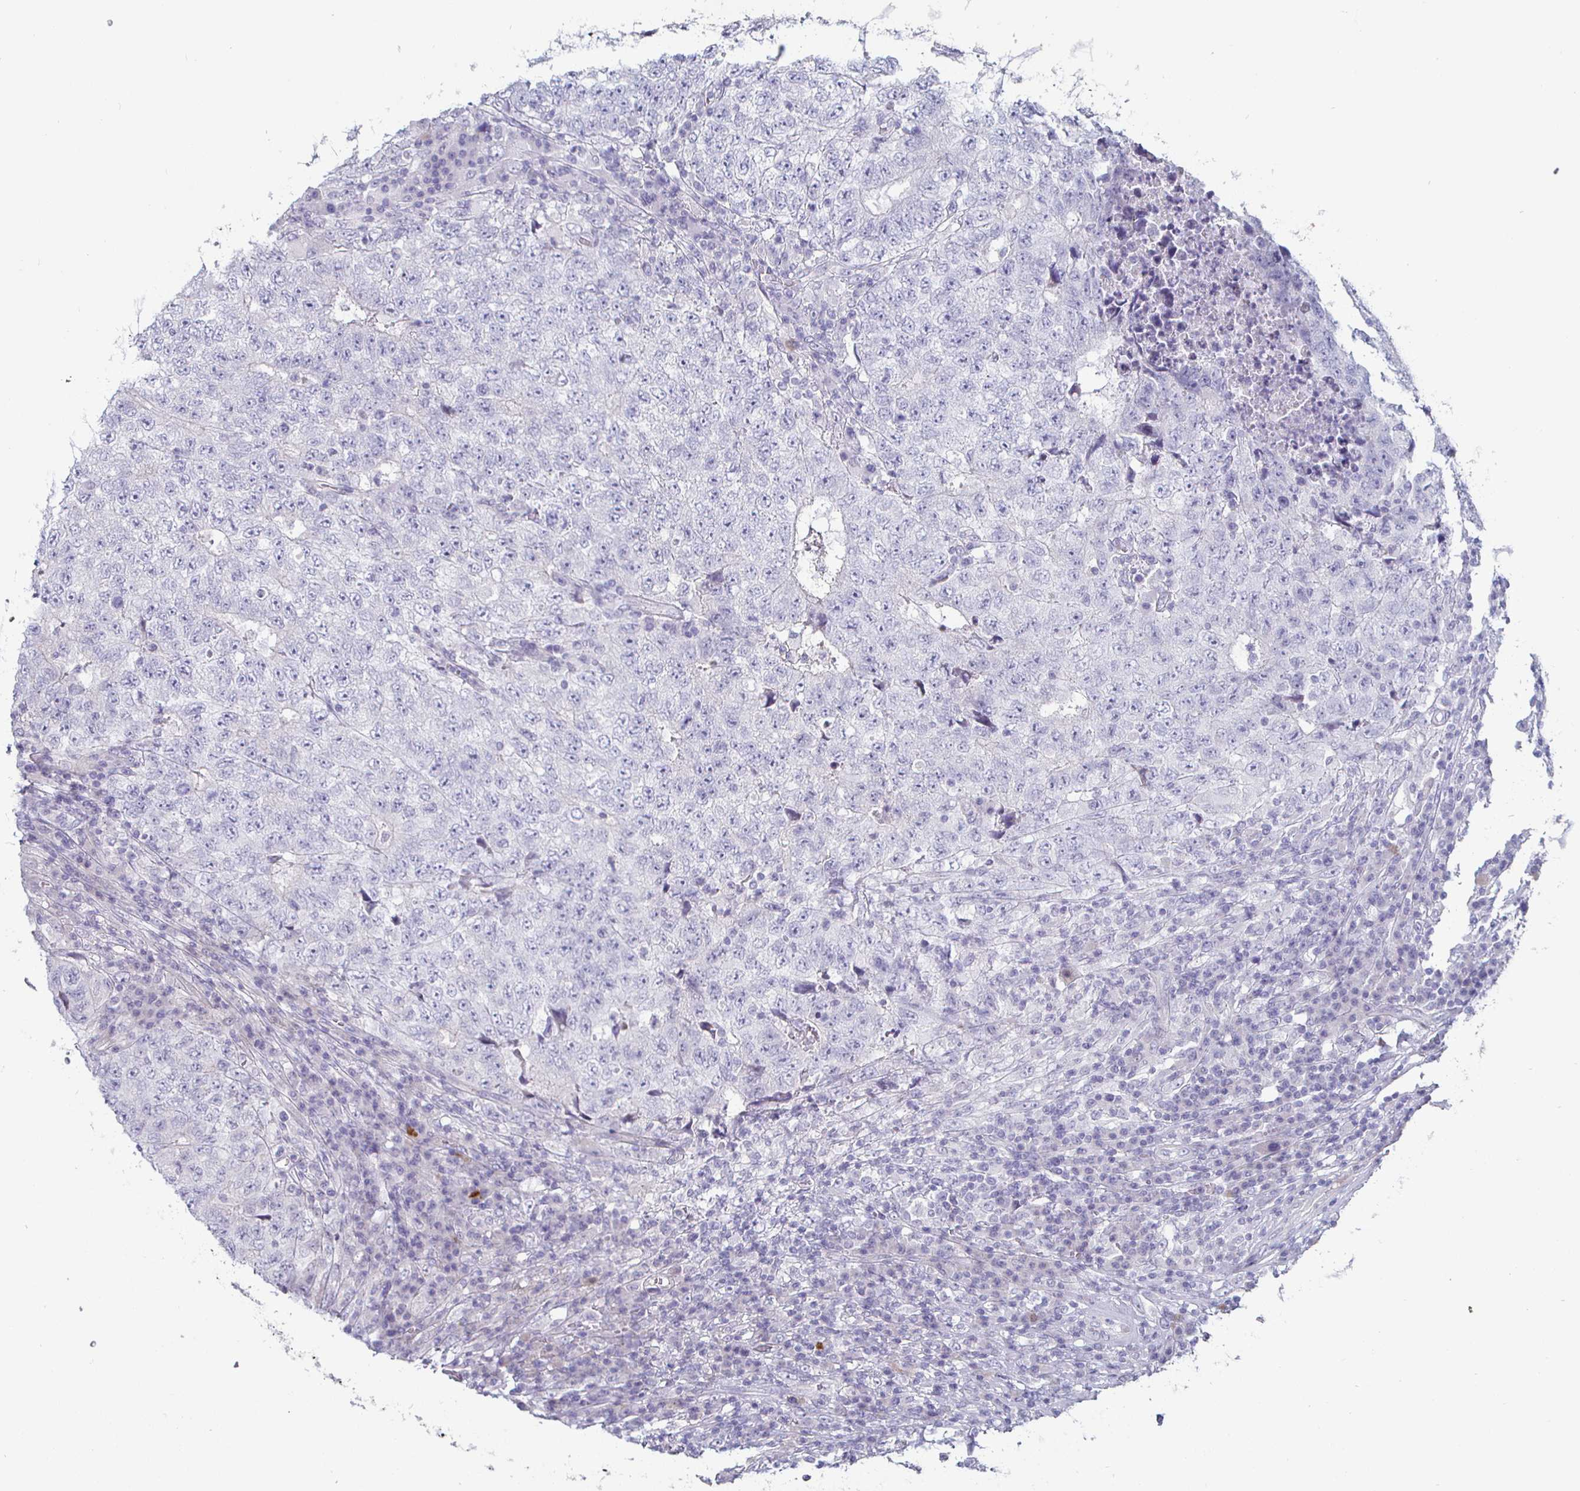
{"staining": {"intensity": "negative", "quantity": "none", "location": "none"}, "tissue": "testis cancer", "cell_type": "Tumor cells", "image_type": "cancer", "snomed": [{"axis": "morphology", "description": "Necrosis, NOS"}, {"axis": "morphology", "description": "Carcinoma, Embryonal, NOS"}, {"axis": "topography", "description": "Testis"}], "caption": "There is no significant positivity in tumor cells of testis cancer (embryonal carcinoma).", "gene": "DMRTB1", "patient": {"sex": "male", "age": 19}}